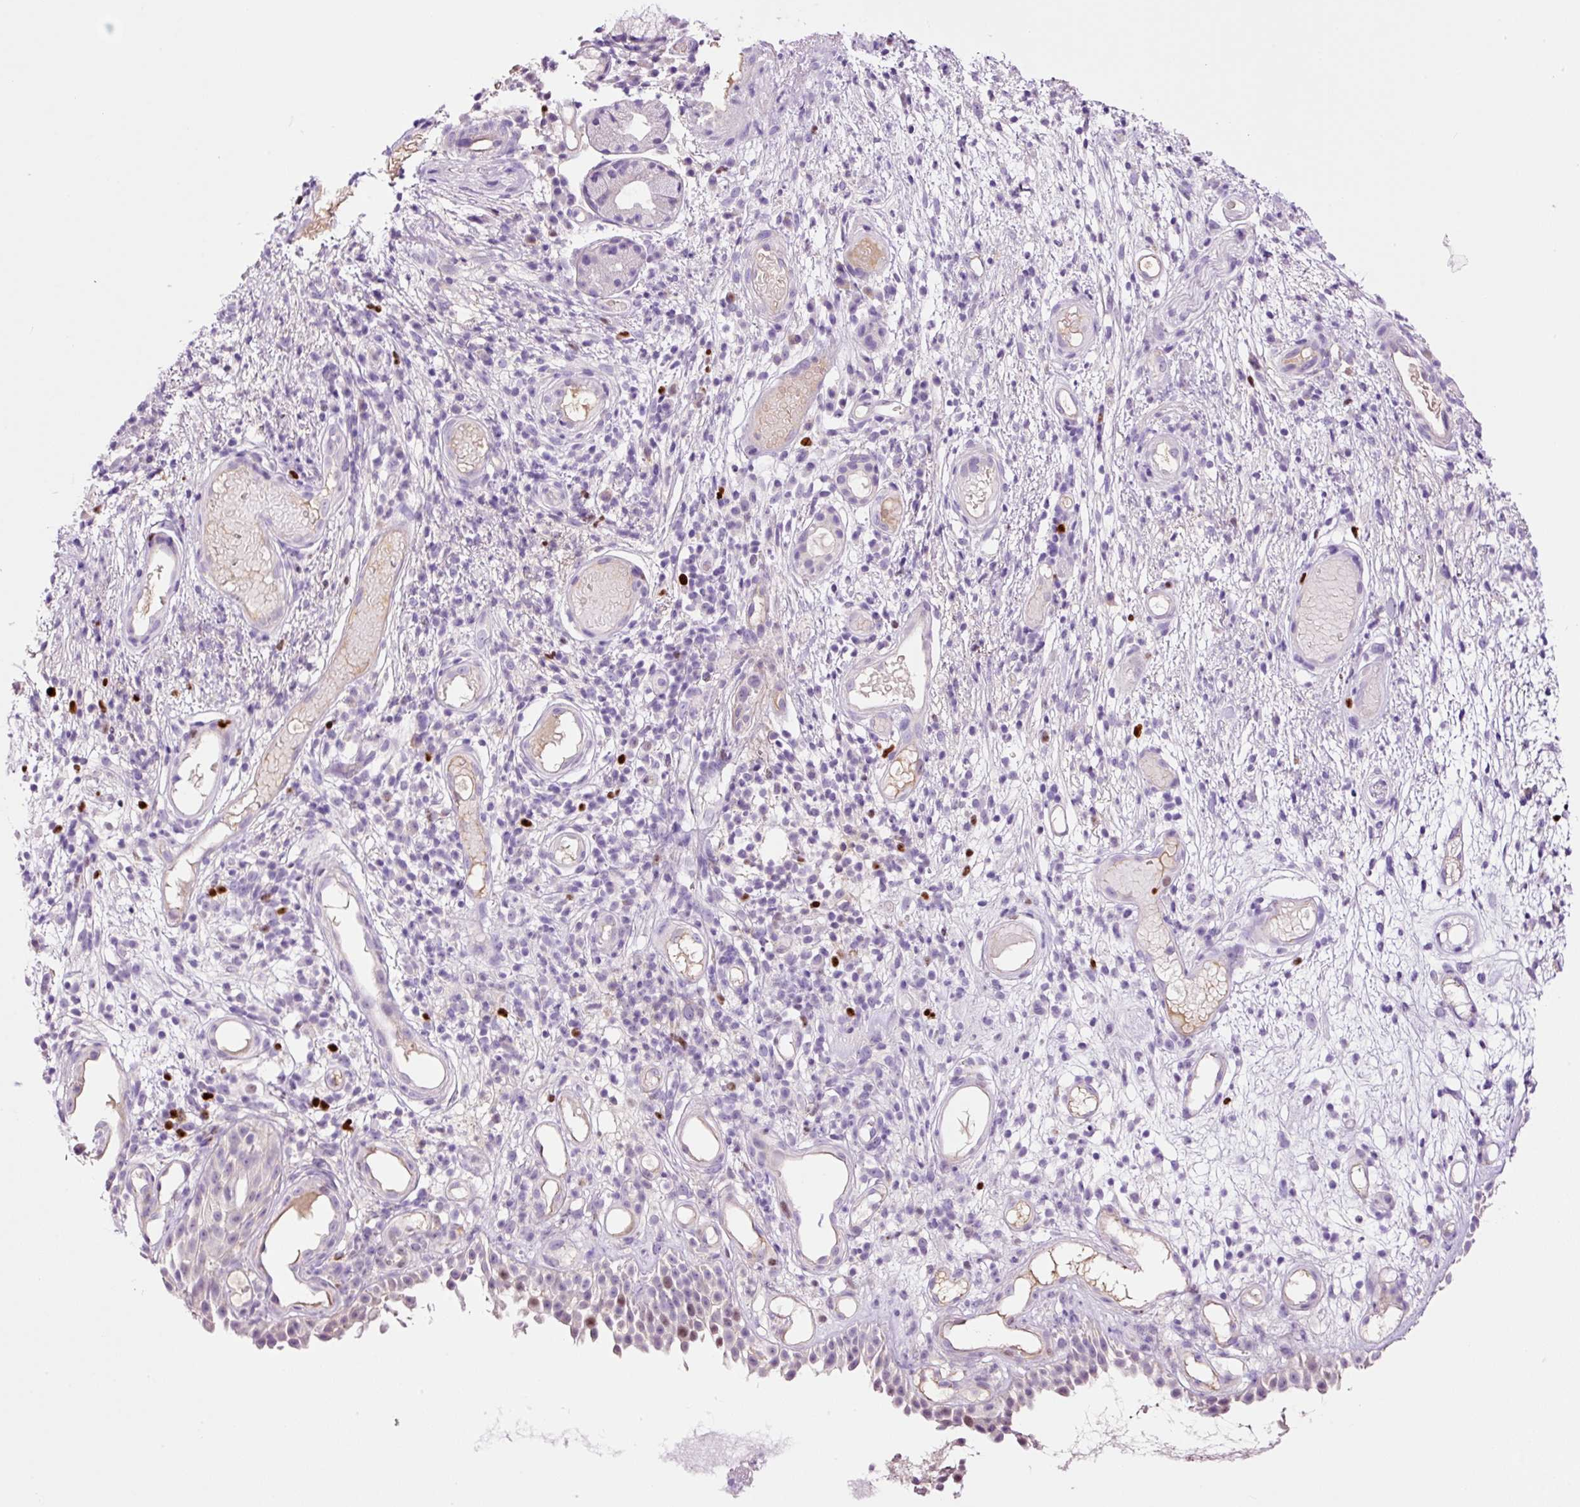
{"staining": {"intensity": "moderate", "quantity": "<25%", "location": "nuclear"}, "tissue": "nasopharynx", "cell_type": "Respiratory epithelial cells", "image_type": "normal", "snomed": [{"axis": "morphology", "description": "Normal tissue, NOS"}, {"axis": "morphology", "description": "Inflammation, NOS"}, {"axis": "topography", "description": "Nasopharynx"}], "caption": "Human nasopharynx stained for a protein (brown) exhibits moderate nuclear positive expression in approximately <25% of respiratory epithelial cells.", "gene": "DPPA4", "patient": {"sex": "male", "age": 54}}